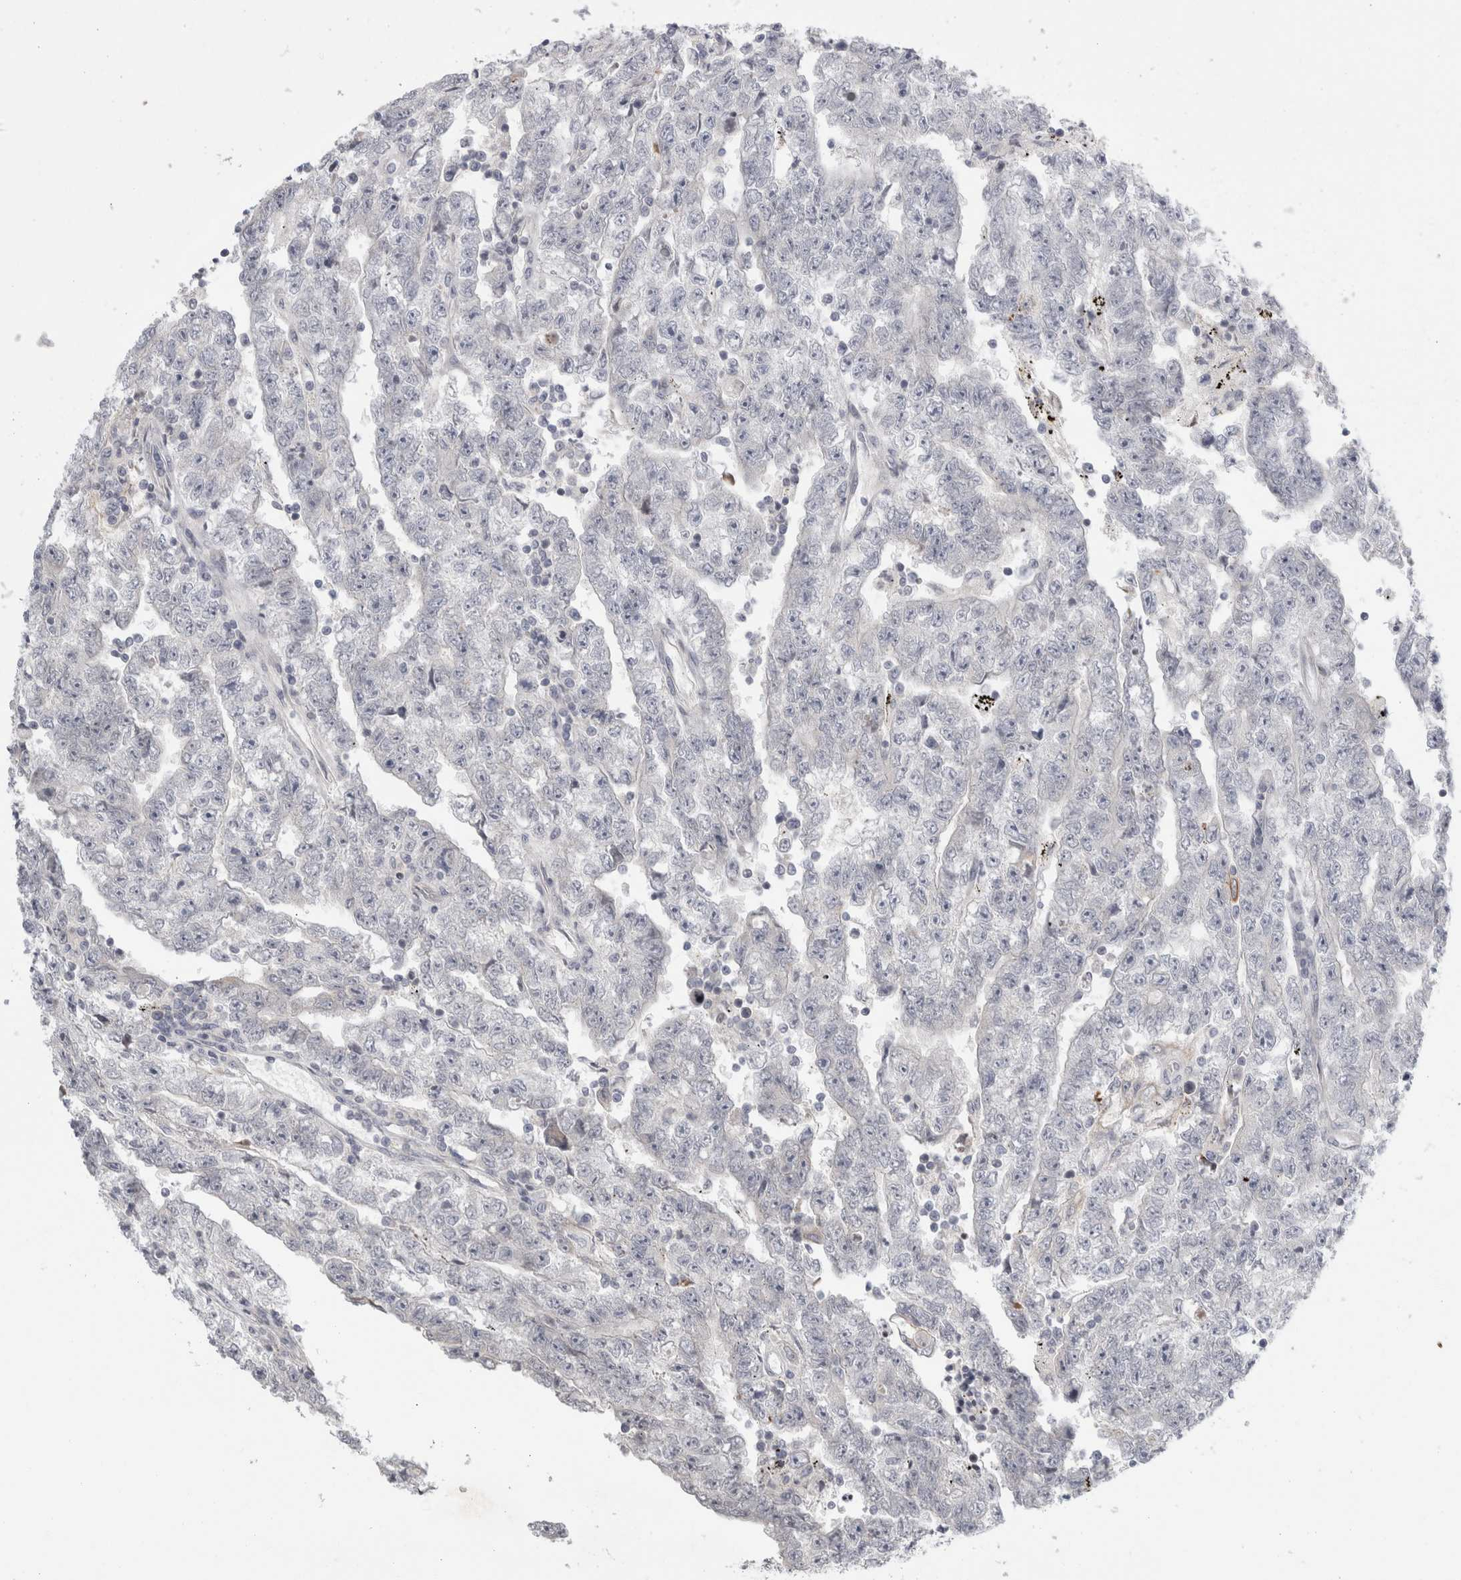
{"staining": {"intensity": "negative", "quantity": "none", "location": "none"}, "tissue": "testis cancer", "cell_type": "Tumor cells", "image_type": "cancer", "snomed": [{"axis": "morphology", "description": "Carcinoma, Embryonal, NOS"}, {"axis": "topography", "description": "Testis"}], "caption": "Embryonal carcinoma (testis) was stained to show a protein in brown. There is no significant expression in tumor cells.", "gene": "UTP25", "patient": {"sex": "male", "age": 25}}